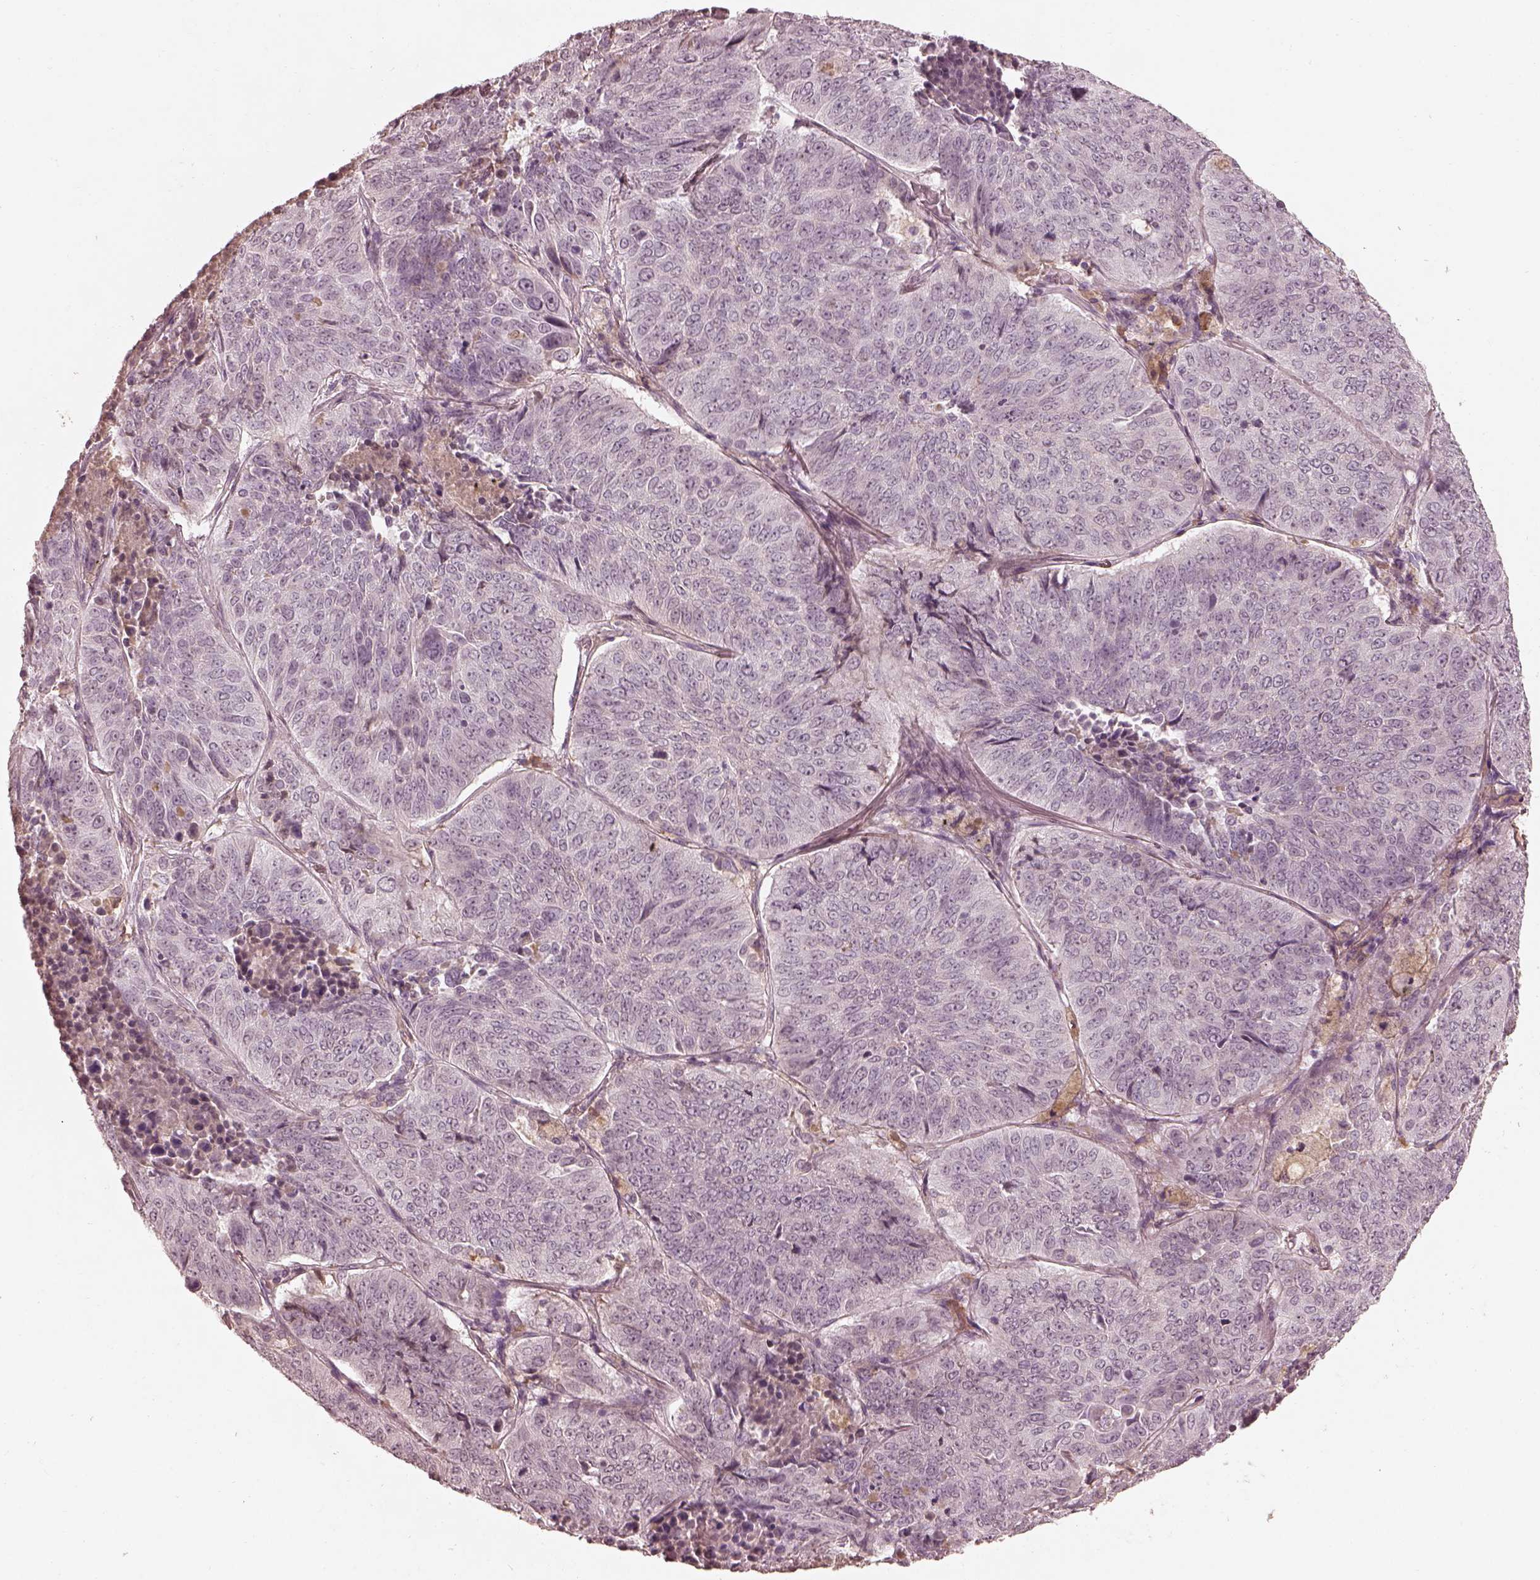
{"staining": {"intensity": "negative", "quantity": "none", "location": "none"}, "tissue": "lung cancer", "cell_type": "Tumor cells", "image_type": "cancer", "snomed": [{"axis": "morphology", "description": "Normal tissue, NOS"}, {"axis": "morphology", "description": "Squamous cell carcinoma, NOS"}, {"axis": "topography", "description": "Bronchus"}, {"axis": "topography", "description": "Lung"}], "caption": "Lung squamous cell carcinoma was stained to show a protein in brown. There is no significant staining in tumor cells.", "gene": "CALR3", "patient": {"sex": "male", "age": 64}}